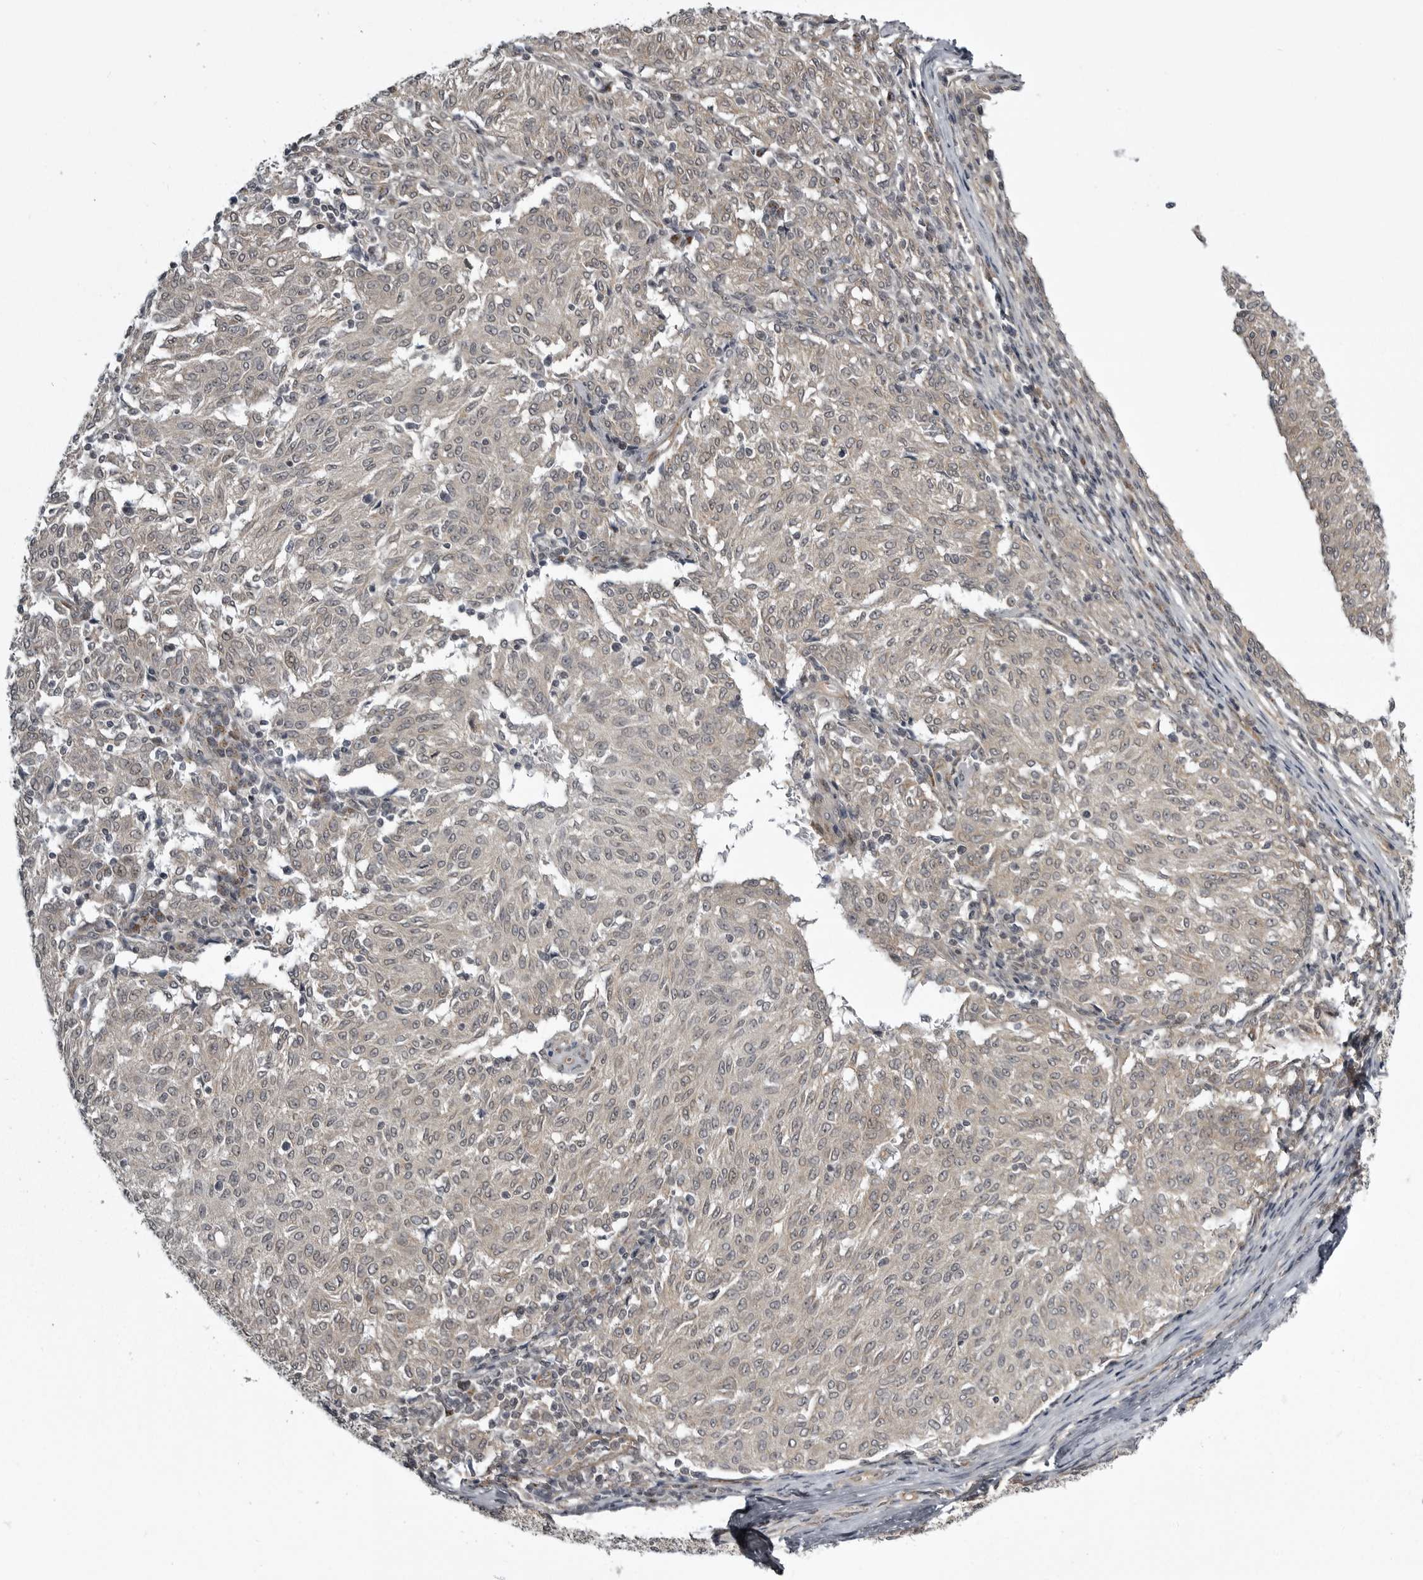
{"staining": {"intensity": "negative", "quantity": "none", "location": "none"}, "tissue": "melanoma", "cell_type": "Tumor cells", "image_type": "cancer", "snomed": [{"axis": "morphology", "description": "Malignant melanoma, NOS"}, {"axis": "topography", "description": "Skin"}], "caption": "High magnification brightfield microscopy of melanoma stained with DAB (brown) and counterstained with hematoxylin (blue): tumor cells show no significant expression.", "gene": "SNX16", "patient": {"sex": "female", "age": 72}}